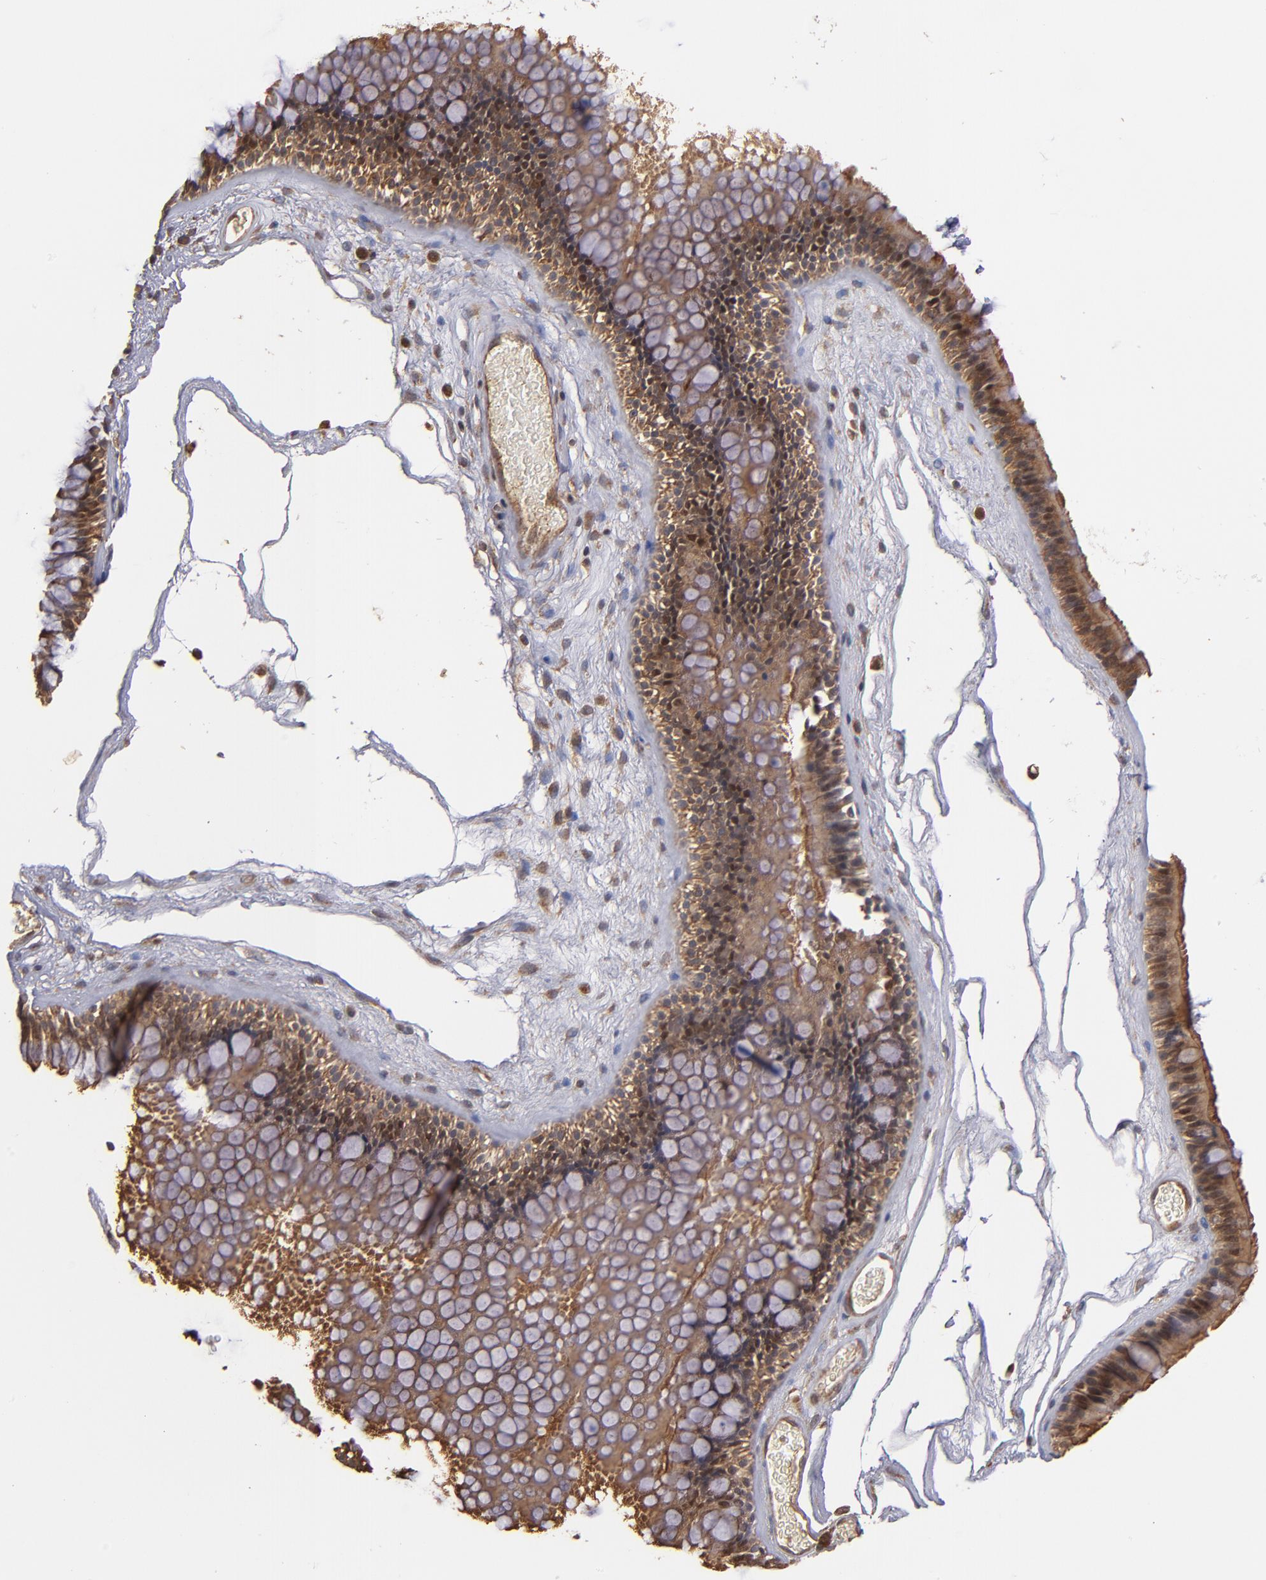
{"staining": {"intensity": "strong", "quantity": ">75%", "location": "cytoplasmic/membranous"}, "tissue": "nasopharynx", "cell_type": "Respiratory epithelial cells", "image_type": "normal", "snomed": [{"axis": "morphology", "description": "Normal tissue, NOS"}, {"axis": "morphology", "description": "Inflammation, NOS"}, {"axis": "topography", "description": "Nasopharynx"}], "caption": "Immunohistochemistry of benign human nasopharynx reveals high levels of strong cytoplasmic/membranous staining in about >75% of respiratory epithelial cells. The staining is performed using DAB brown chromogen to label protein expression. The nuclei are counter-stained blue using hematoxylin.", "gene": "BDKRB1", "patient": {"sex": "male", "age": 48}}